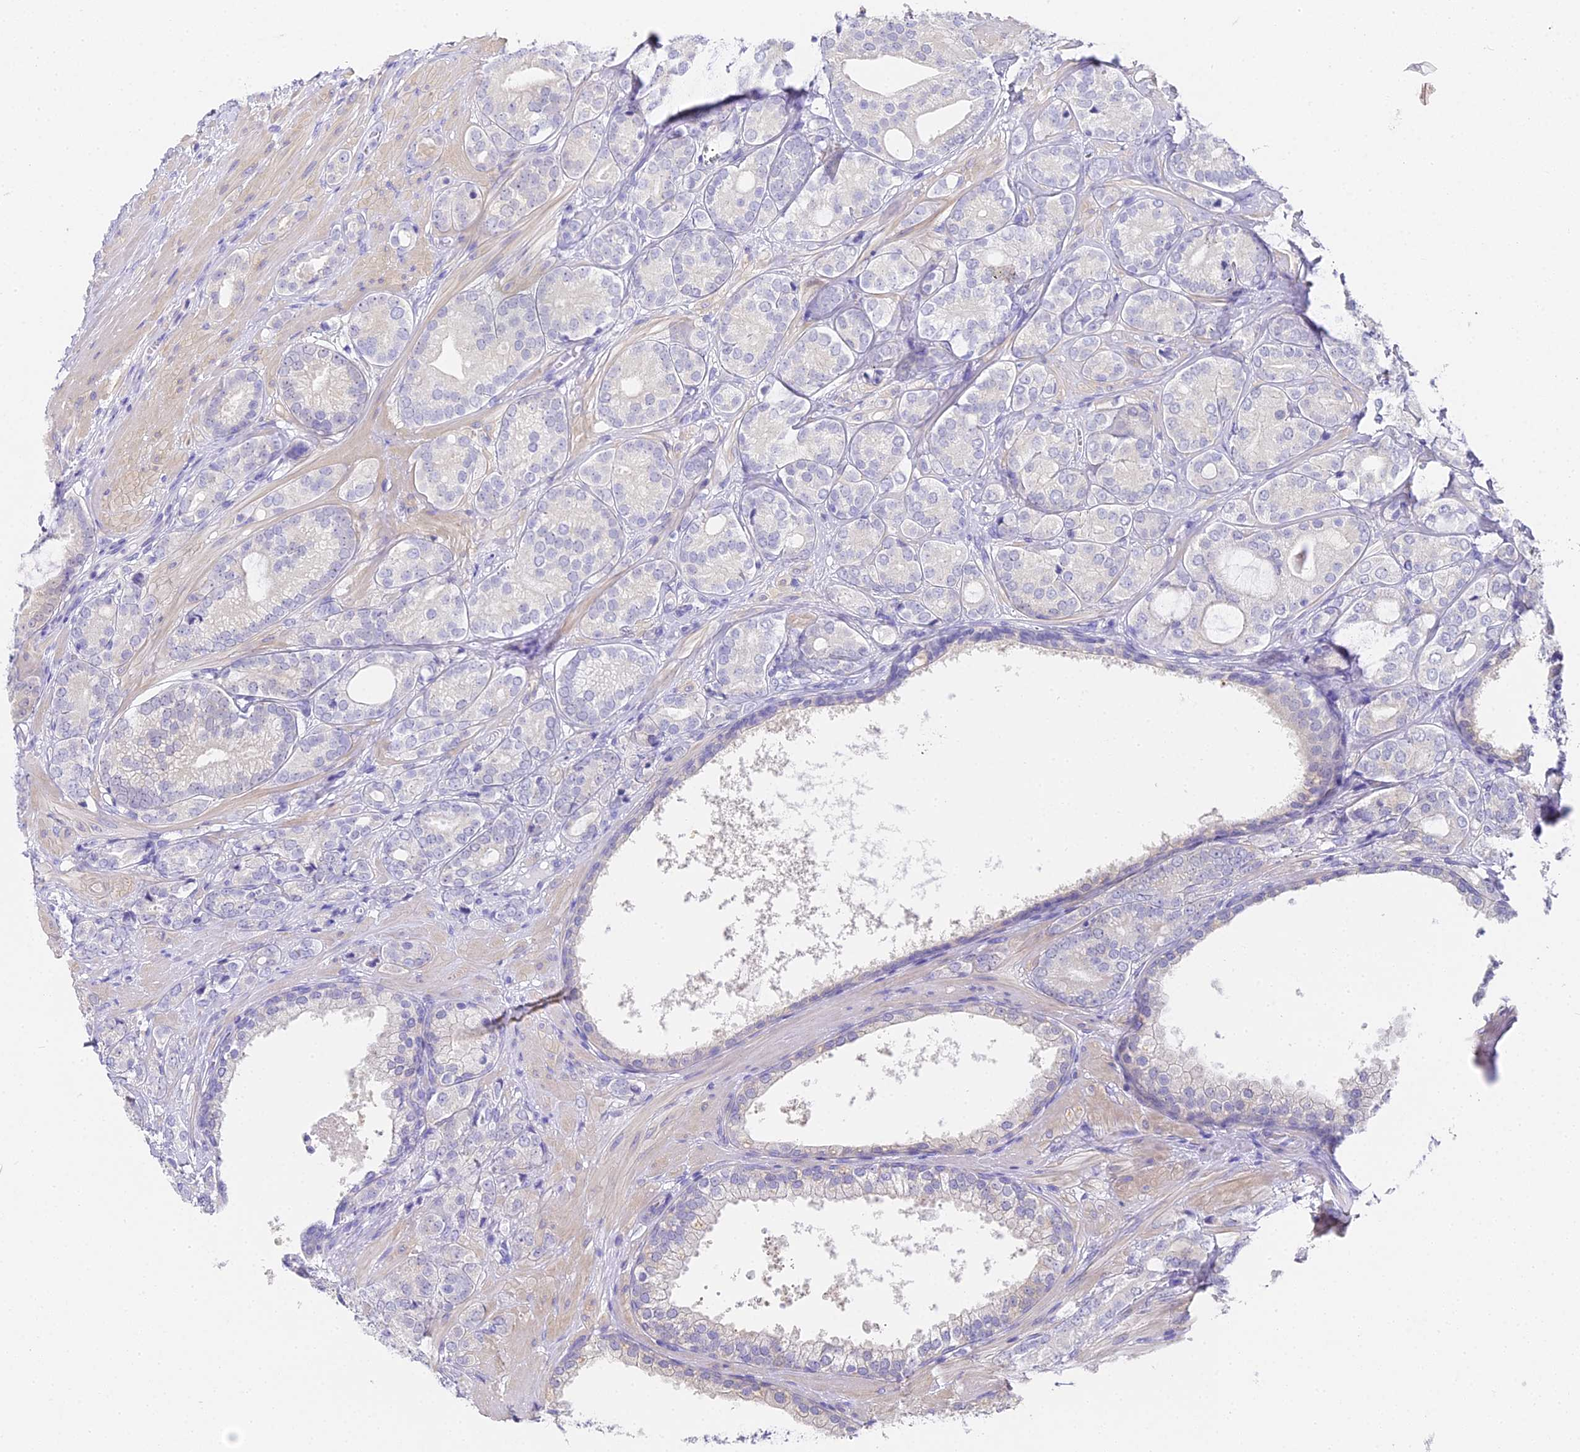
{"staining": {"intensity": "negative", "quantity": "none", "location": "none"}, "tissue": "prostate cancer", "cell_type": "Tumor cells", "image_type": "cancer", "snomed": [{"axis": "morphology", "description": "Adenocarcinoma, High grade"}, {"axis": "topography", "description": "Prostate"}], "caption": "Tumor cells show no significant protein positivity in prostate adenocarcinoma (high-grade).", "gene": "ABHD14A-ACY1", "patient": {"sex": "male", "age": 60}}